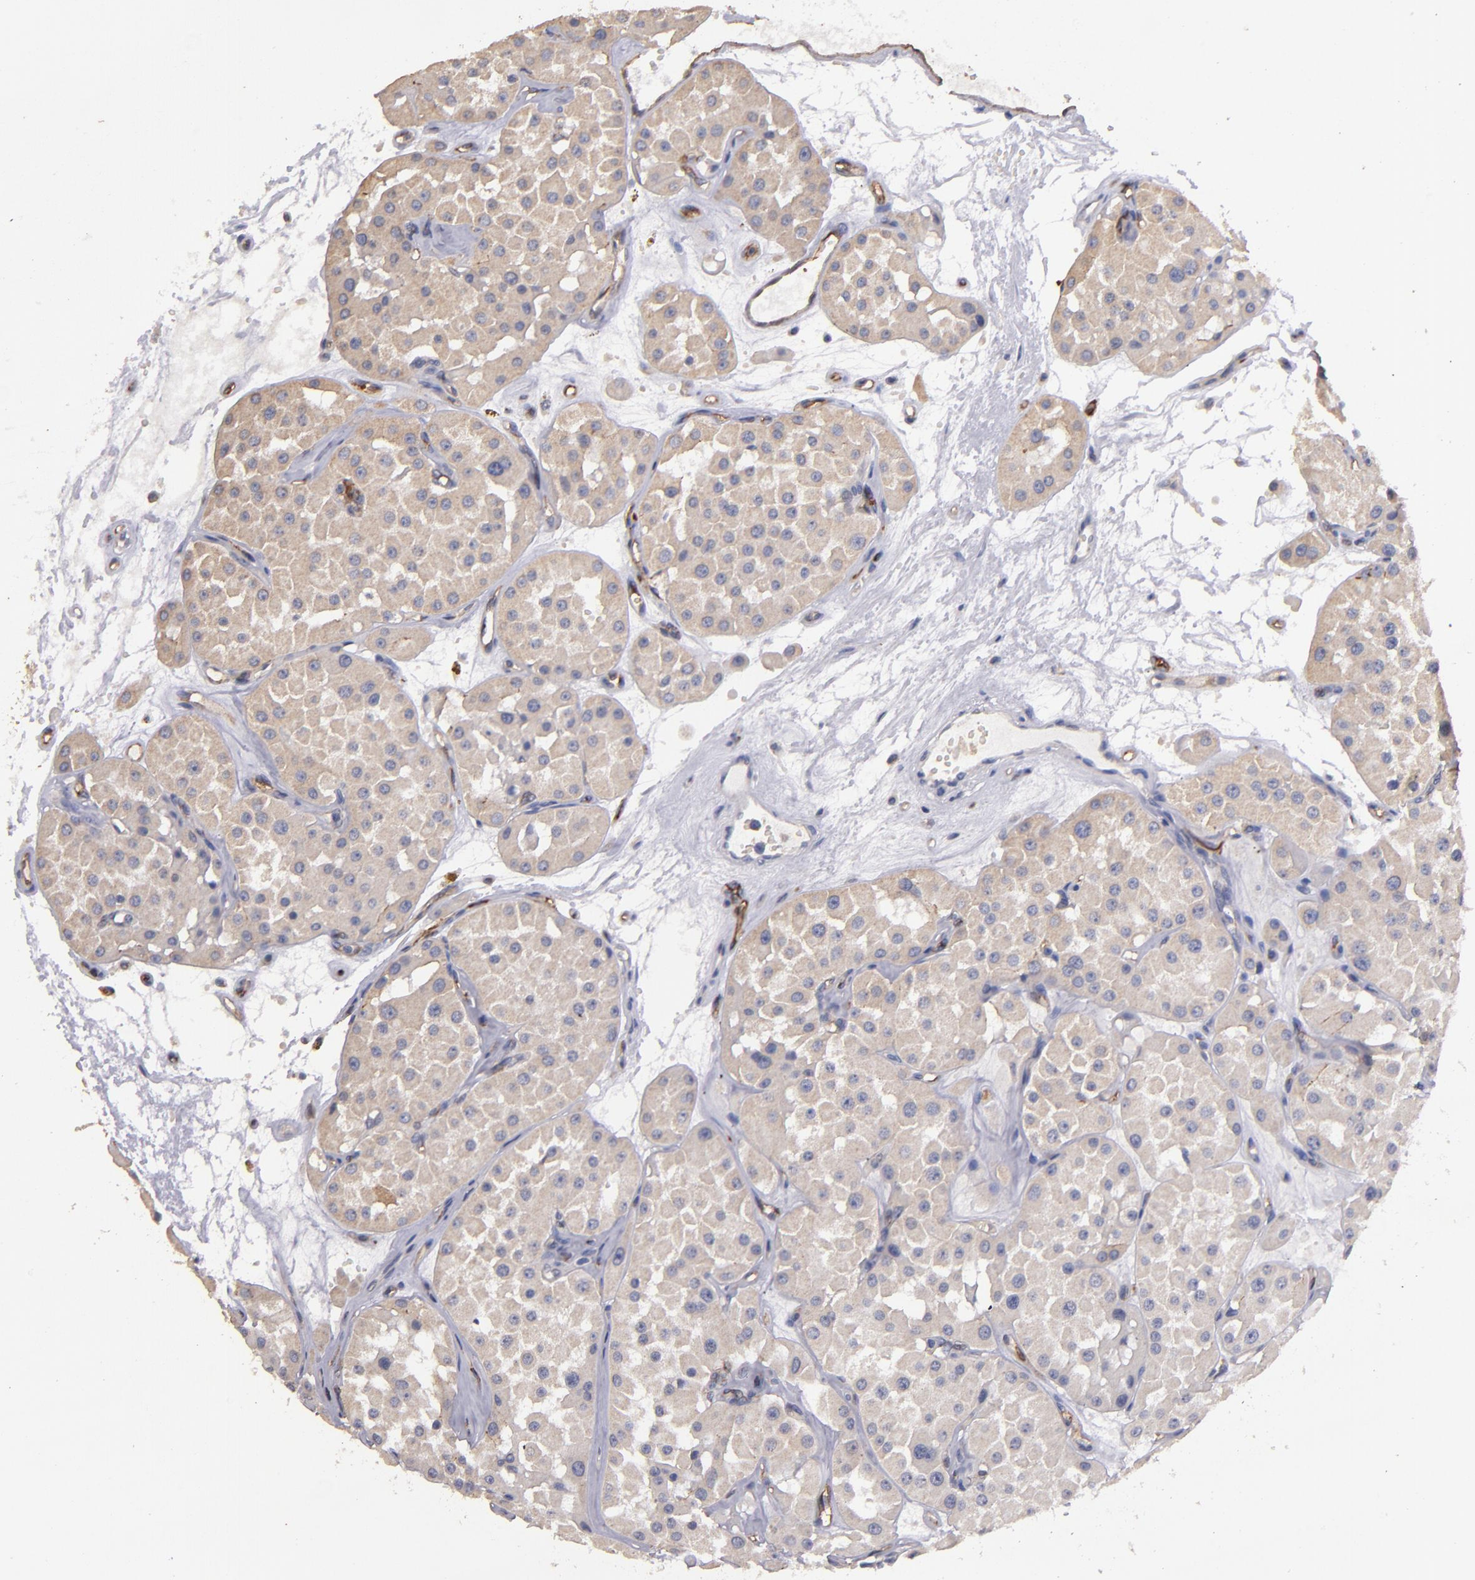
{"staining": {"intensity": "weak", "quantity": "25%-75%", "location": "cytoplasmic/membranous"}, "tissue": "renal cancer", "cell_type": "Tumor cells", "image_type": "cancer", "snomed": [{"axis": "morphology", "description": "Adenocarcinoma, uncertain malignant potential"}, {"axis": "topography", "description": "Kidney"}], "caption": "The immunohistochemical stain labels weak cytoplasmic/membranous positivity in tumor cells of adenocarcinoma,  uncertain malignant potential (renal) tissue.", "gene": "CLDN5", "patient": {"sex": "male", "age": 63}}